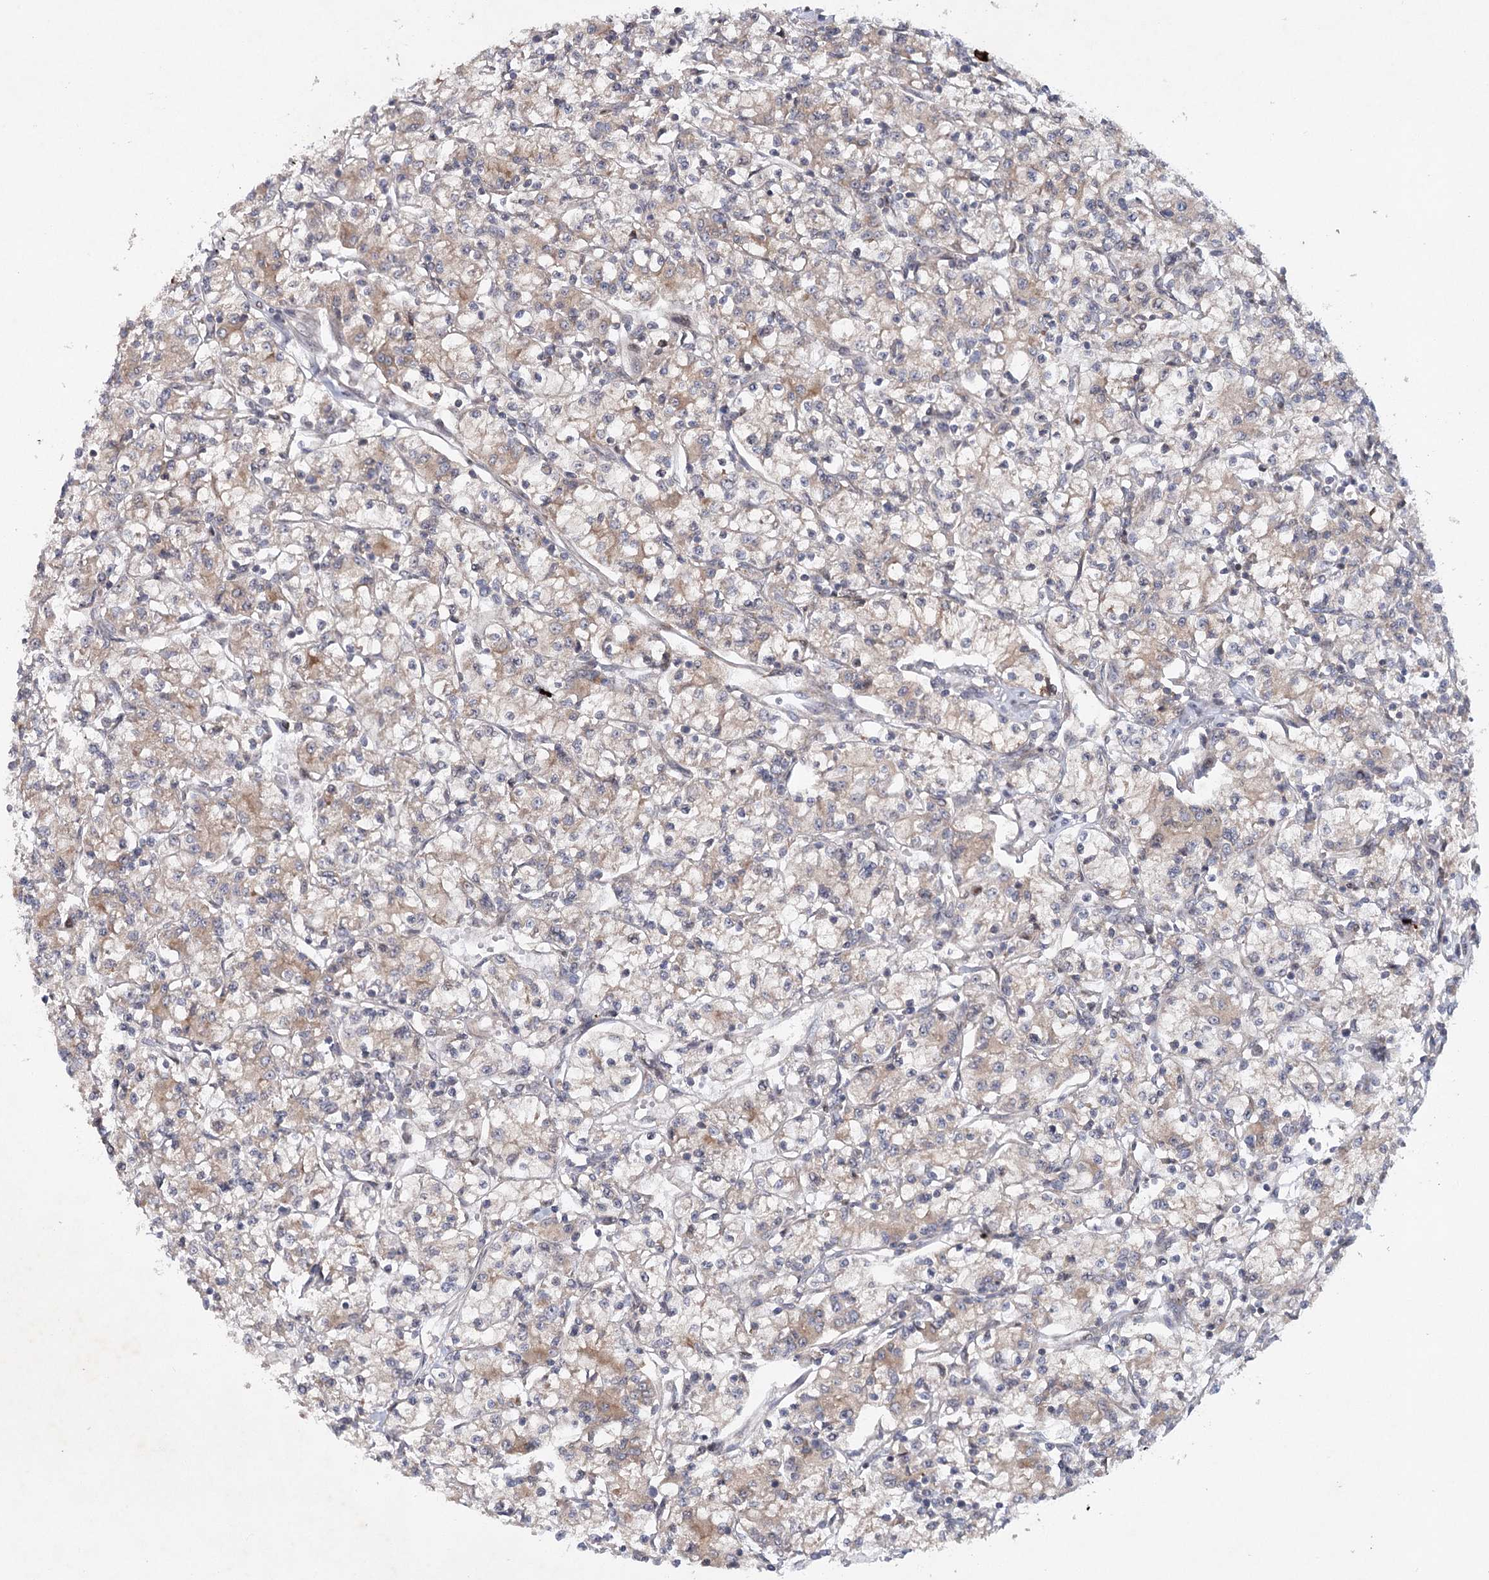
{"staining": {"intensity": "moderate", "quantity": "25%-75%", "location": "cytoplasmic/membranous"}, "tissue": "renal cancer", "cell_type": "Tumor cells", "image_type": "cancer", "snomed": [{"axis": "morphology", "description": "Adenocarcinoma, NOS"}, {"axis": "topography", "description": "Kidney"}], "caption": "An immunohistochemistry micrograph of tumor tissue is shown. Protein staining in brown shows moderate cytoplasmic/membranous positivity in renal cancer within tumor cells. The protein is stained brown, and the nuclei are stained in blue (DAB (3,3'-diaminobenzidine) IHC with brightfield microscopy, high magnification).", "gene": "MAP3K13", "patient": {"sex": "female", "age": 59}}